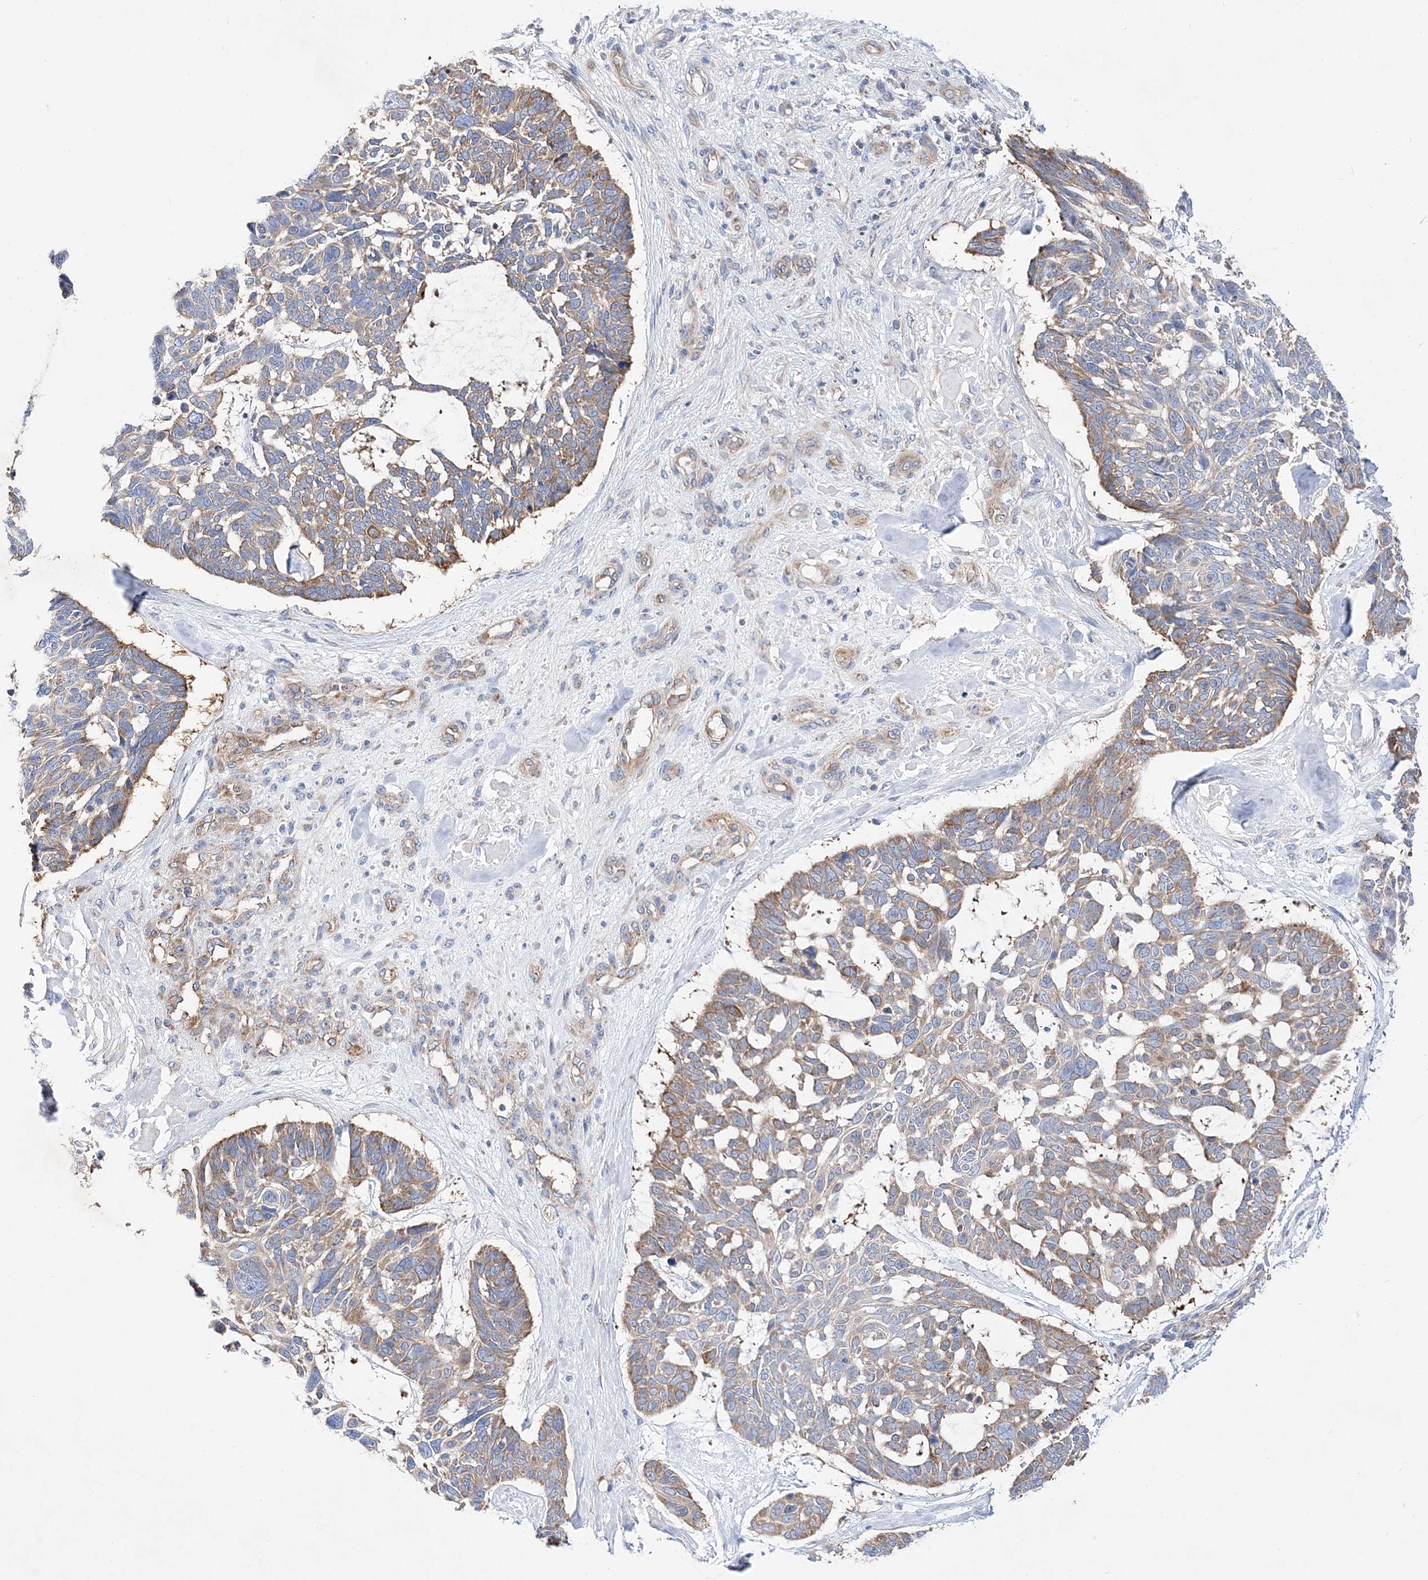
{"staining": {"intensity": "moderate", "quantity": "25%-75%", "location": "cytoplasmic/membranous"}, "tissue": "skin cancer", "cell_type": "Tumor cells", "image_type": "cancer", "snomed": [{"axis": "morphology", "description": "Basal cell carcinoma"}, {"axis": "topography", "description": "Skin"}], "caption": "Protein staining of skin basal cell carcinoma tissue displays moderate cytoplasmic/membranous staining in approximately 25%-75% of tumor cells.", "gene": "JKAMP", "patient": {"sex": "male", "age": 88}}